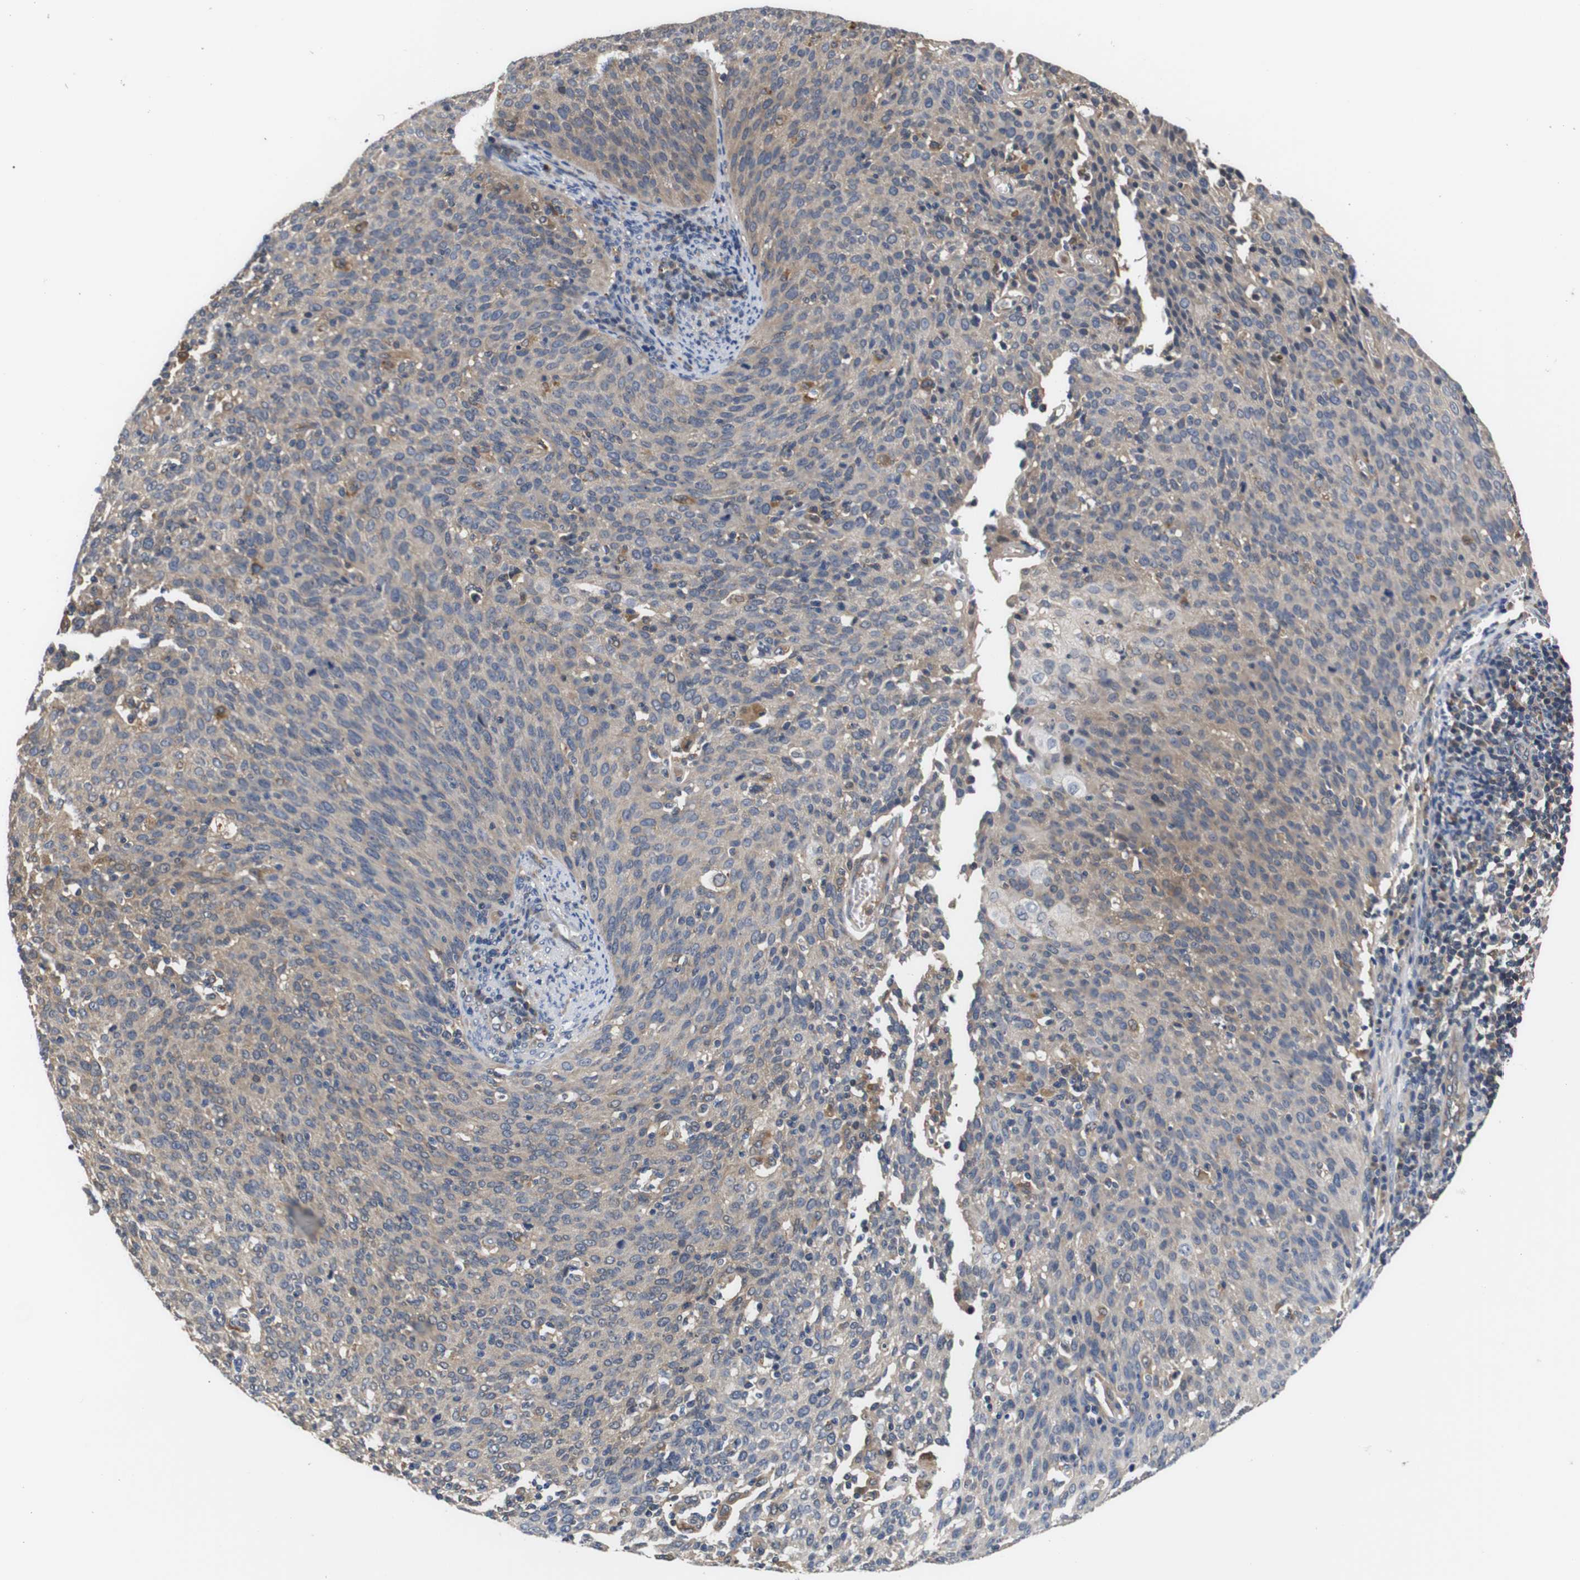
{"staining": {"intensity": "weak", "quantity": ">75%", "location": "cytoplasmic/membranous"}, "tissue": "cervical cancer", "cell_type": "Tumor cells", "image_type": "cancer", "snomed": [{"axis": "morphology", "description": "Squamous cell carcinoma, NOS"}, {"axis": "topography", "description": "Cervix"}], "caption": "Squamous cell carcinoma (cervical) stained with a protein marker exhibits weak staining in tumor cells.", "gene": "DDR1", "patient": {"sex": "female", "age": 38}}